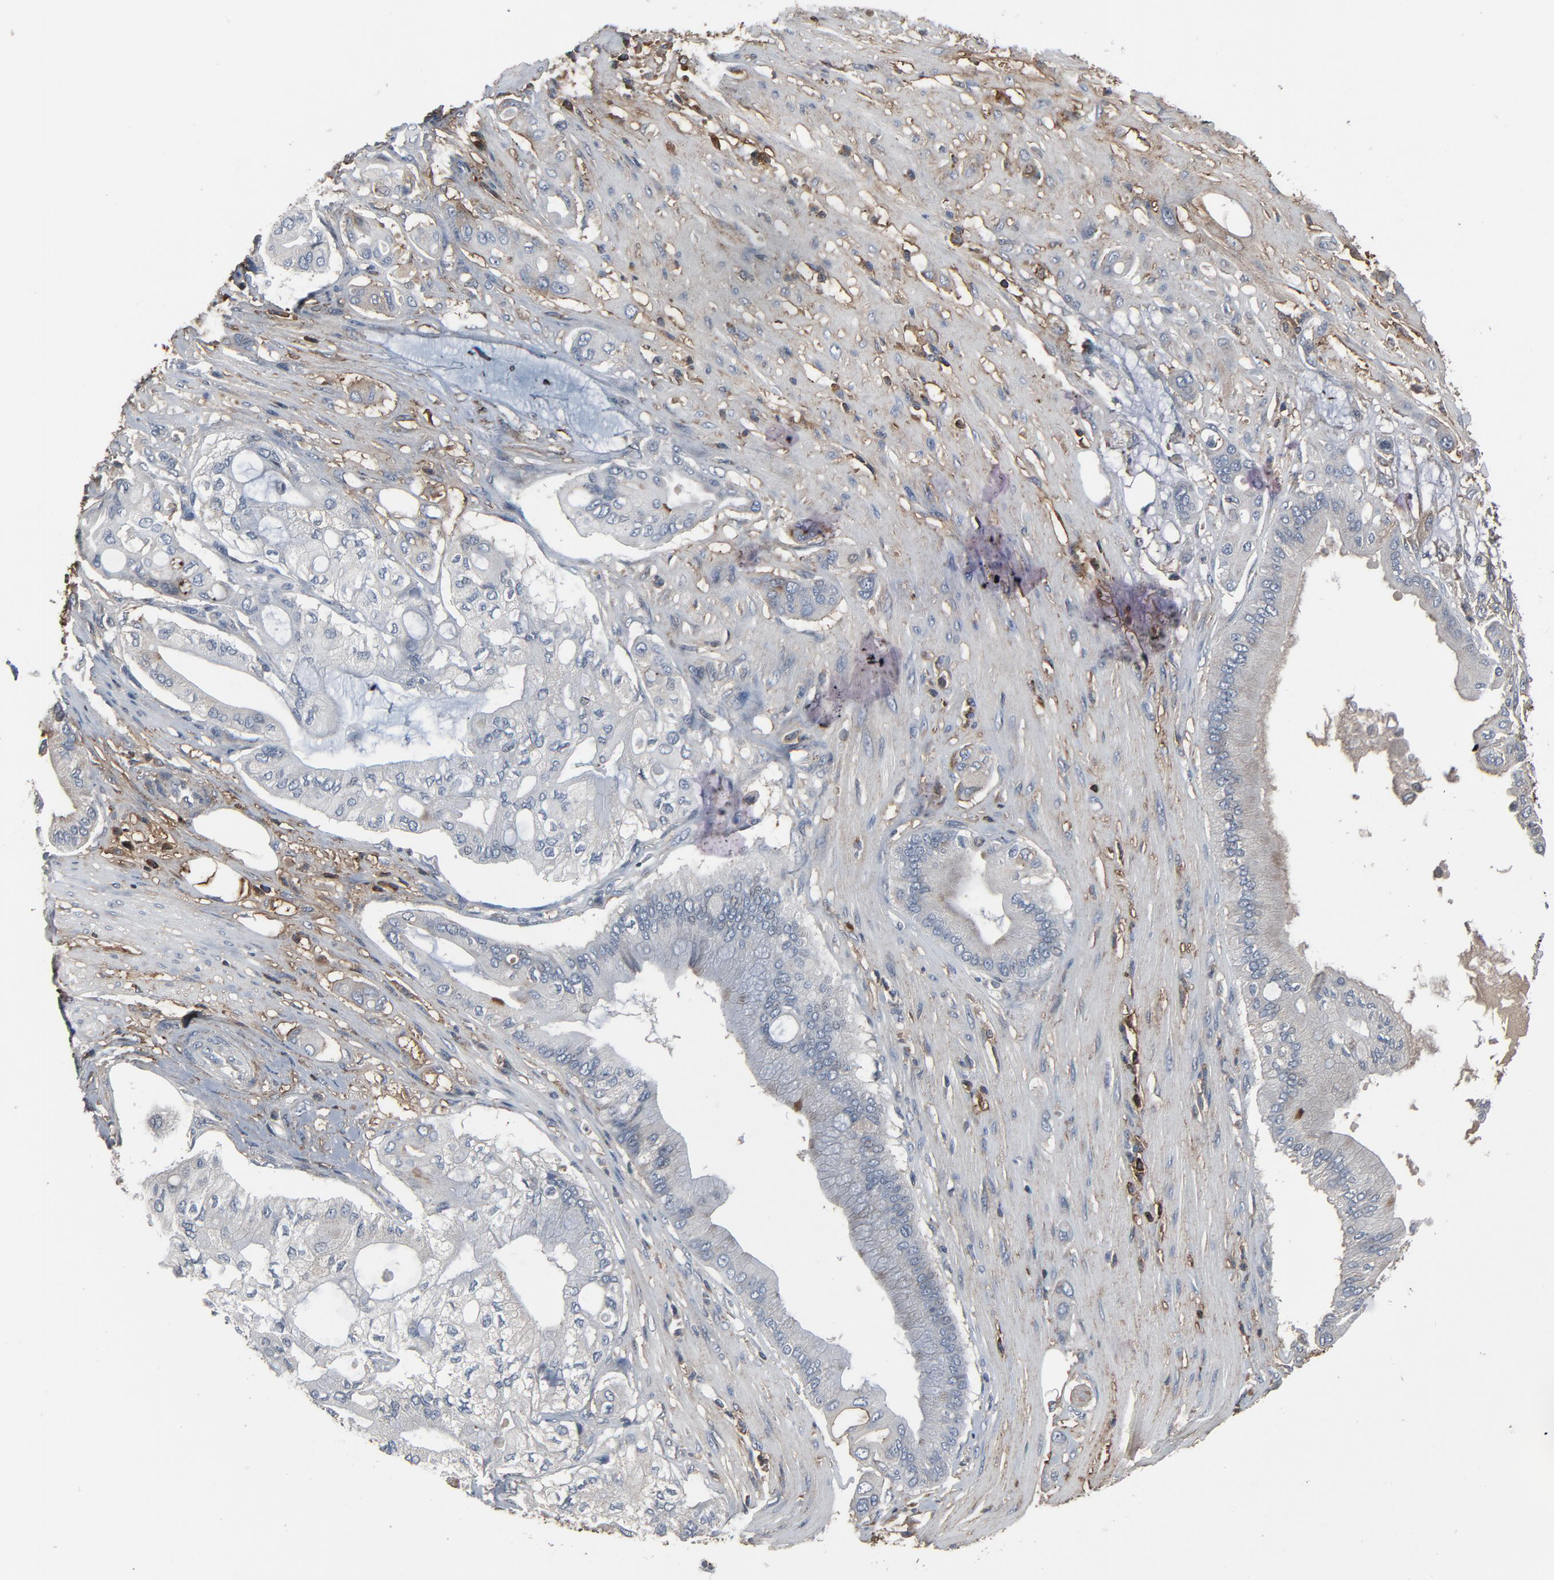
{"staining": {"intensity": "negative", "quantity": "none", "location": "none"}, "tissue": "pancreatic cancer", "cell_type": "Tumor cells", "image_type": "cancer", "snomed": [{"axis": "morphology", "description": "Adenocarcinoma, NOS"}, {"axis": "morphology", "description": "Adenocarcinoma, metastatic, NOS"}, {"axis": "topography", "description": "Lymph node"}, {"axis": "topography", "description": "Pancreas"}, {"axis": "topography", "description": "Duodenum"}], "caption": "IHC of pancreatic cancer (adenocarcinoma) shows no expression in tumor cells. (Stains: DAB IHC with hematoxylin counter stain, Microscopy: brightfield microscopy at high magnification).", "gene": "PDZD4", "patient": {"sex": "female", "age": 64}}